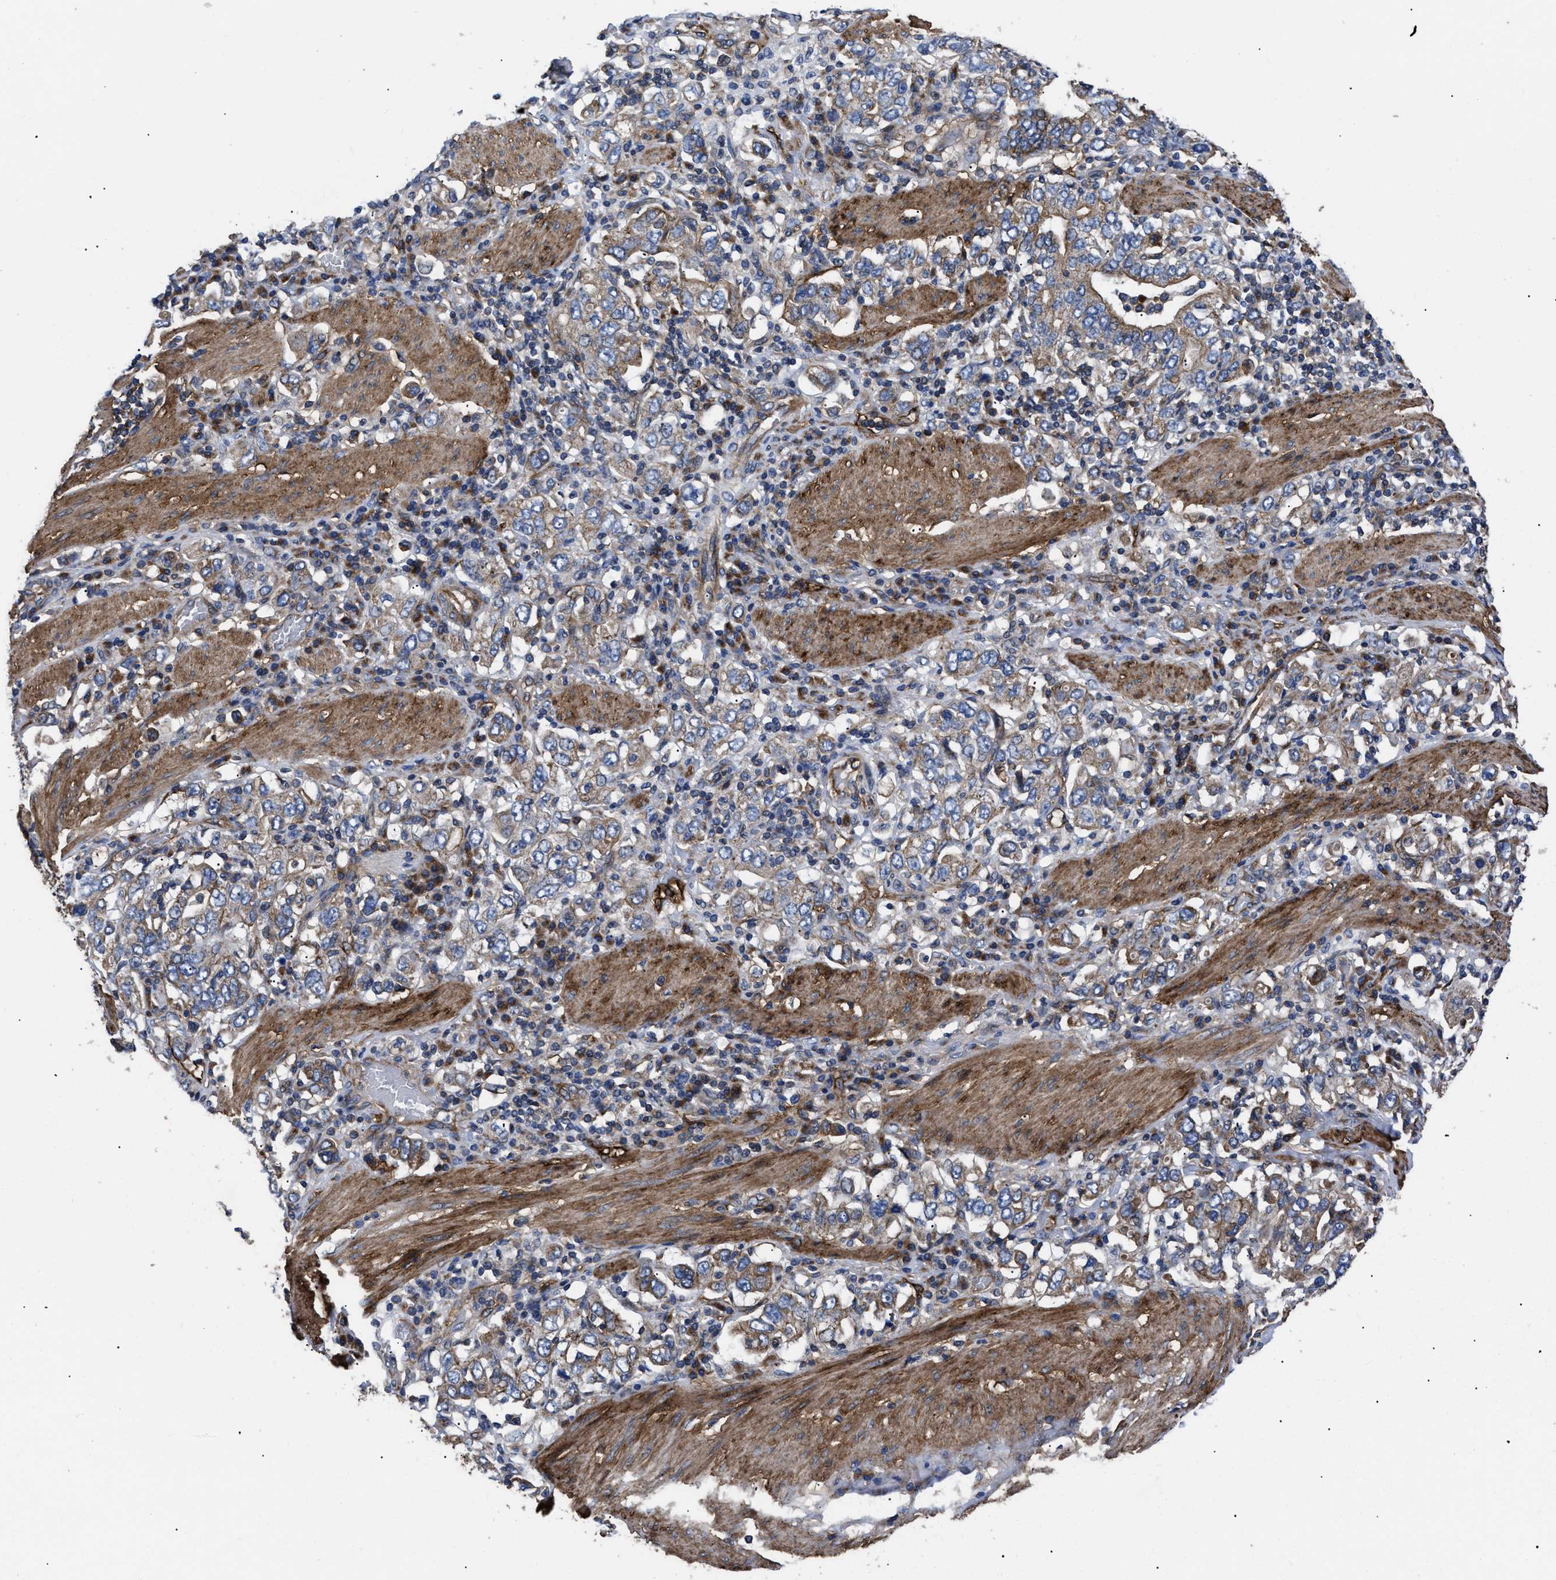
{"staining": {"intensity": "weak", "quantity": ">75%", "location": "cytoplasmic/membranous"}, "tissue": "stomach cancer", "cell_type": "Tumor cells", "image_type": "cancer", "snomed": [{"axis": "morphology", "description": "Adenocarcinoma, NOS"}, {"axis": "topography", "description": "Stomach, upper"}], "caption": "Human stomach cancer stained for a protein (brown) displays weak cytoplasmic/membranous positive positivity in approximately >75% of tumor cells.", "gene": "NT5E", "patient": {"sex": "male", "age": 62}}